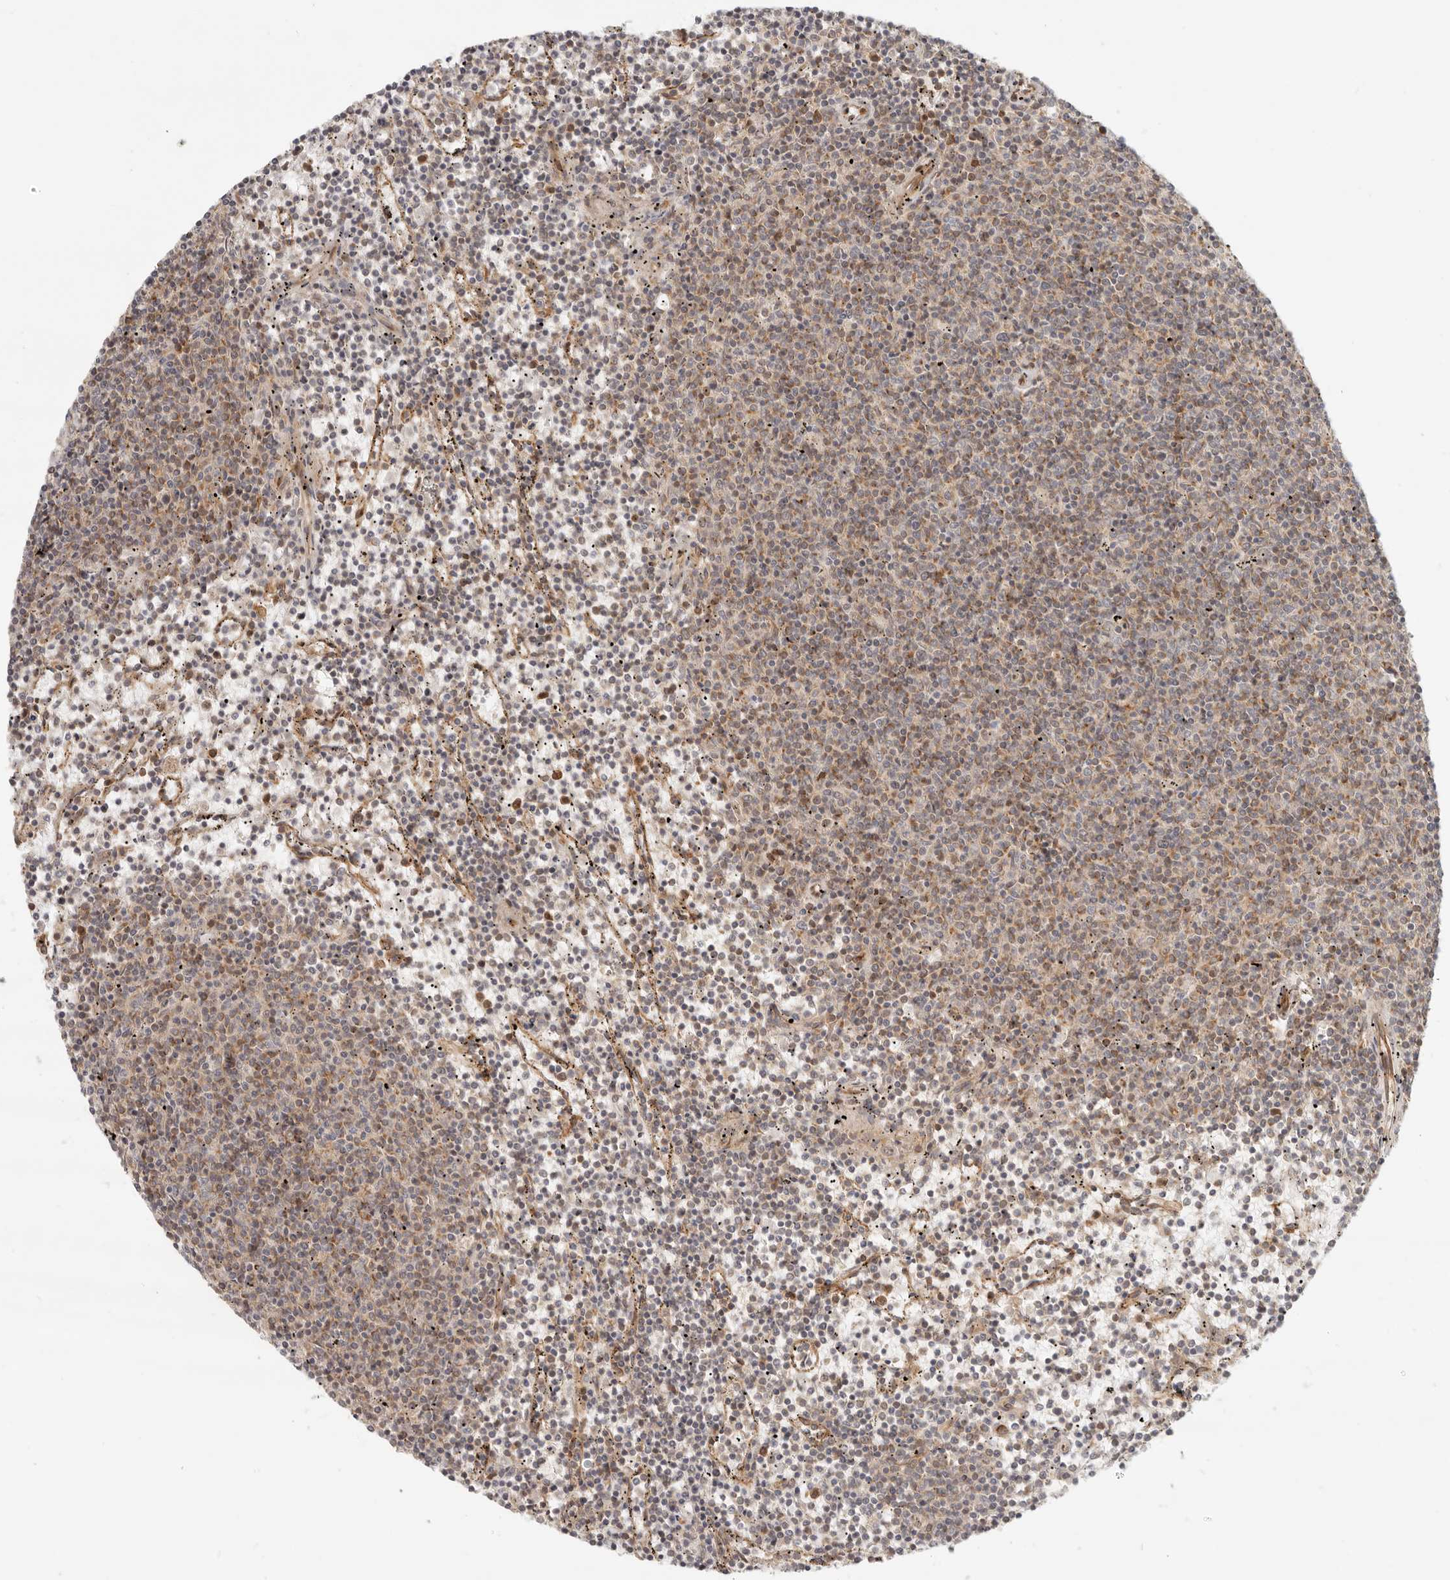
{"staining": {"intensity": "weak", "quantity": "25%-75%", "location": "cytoplasmic/membranous"}, "tissue": "lymphoma", "cell_type": "Tumor cells", "image_type": "cancer", "snomed": [{"axis": "morphology", "description": "Malignant lymphoma, non-Hodgkin's type, Low grade"}, {"axis": "topography", "description": "Spleen"}], "caption": "Immunohistochemistry (IHC) histopathology image of neoplastic tissue: malignant lymphoma, non-Hodgkin's type (low-grade) stained using immunohistochemistry reveals low levels of weak protein expression localized specifically in the cytoplasmic/membranous of tumor cells, appearing as a cytoplasmic/membranous brown color.", "gene": "UFSP1", "patient": {"sex": "female", "age": 50}}